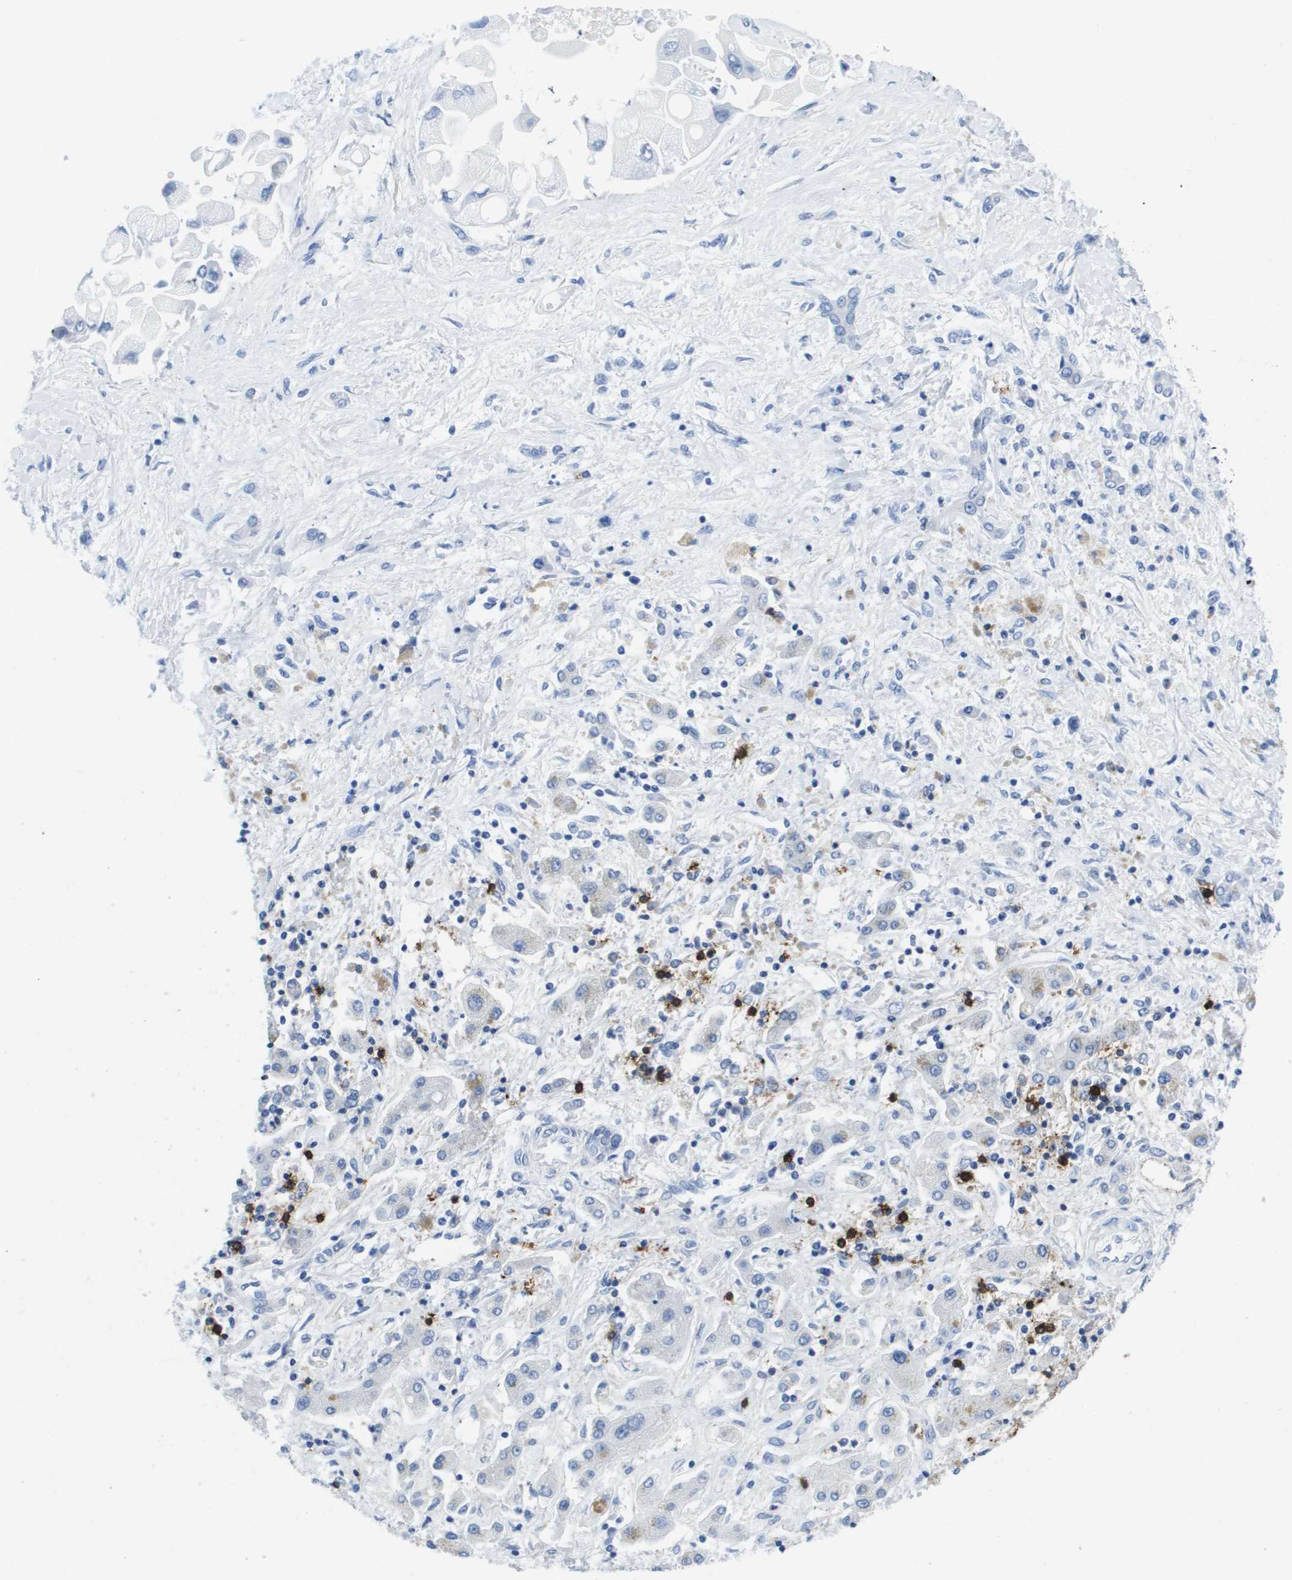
{"staining": {"intensity": "negative", "quantity": "none", "location": "none"}, "tissue": "liver cancer", "cell_type": "Tumor cells", "image_type": "cancer", "snomed": [{"axis": "morphology", "description": "Cholangiocarcinoma"}, {"axis": "topography", "description": "Liver"}], "caption": "IHC of liver cancer displays no expression in tumor cells.", "gene": "MS4A1", "patient": {"sex": "male", "age": 50}}